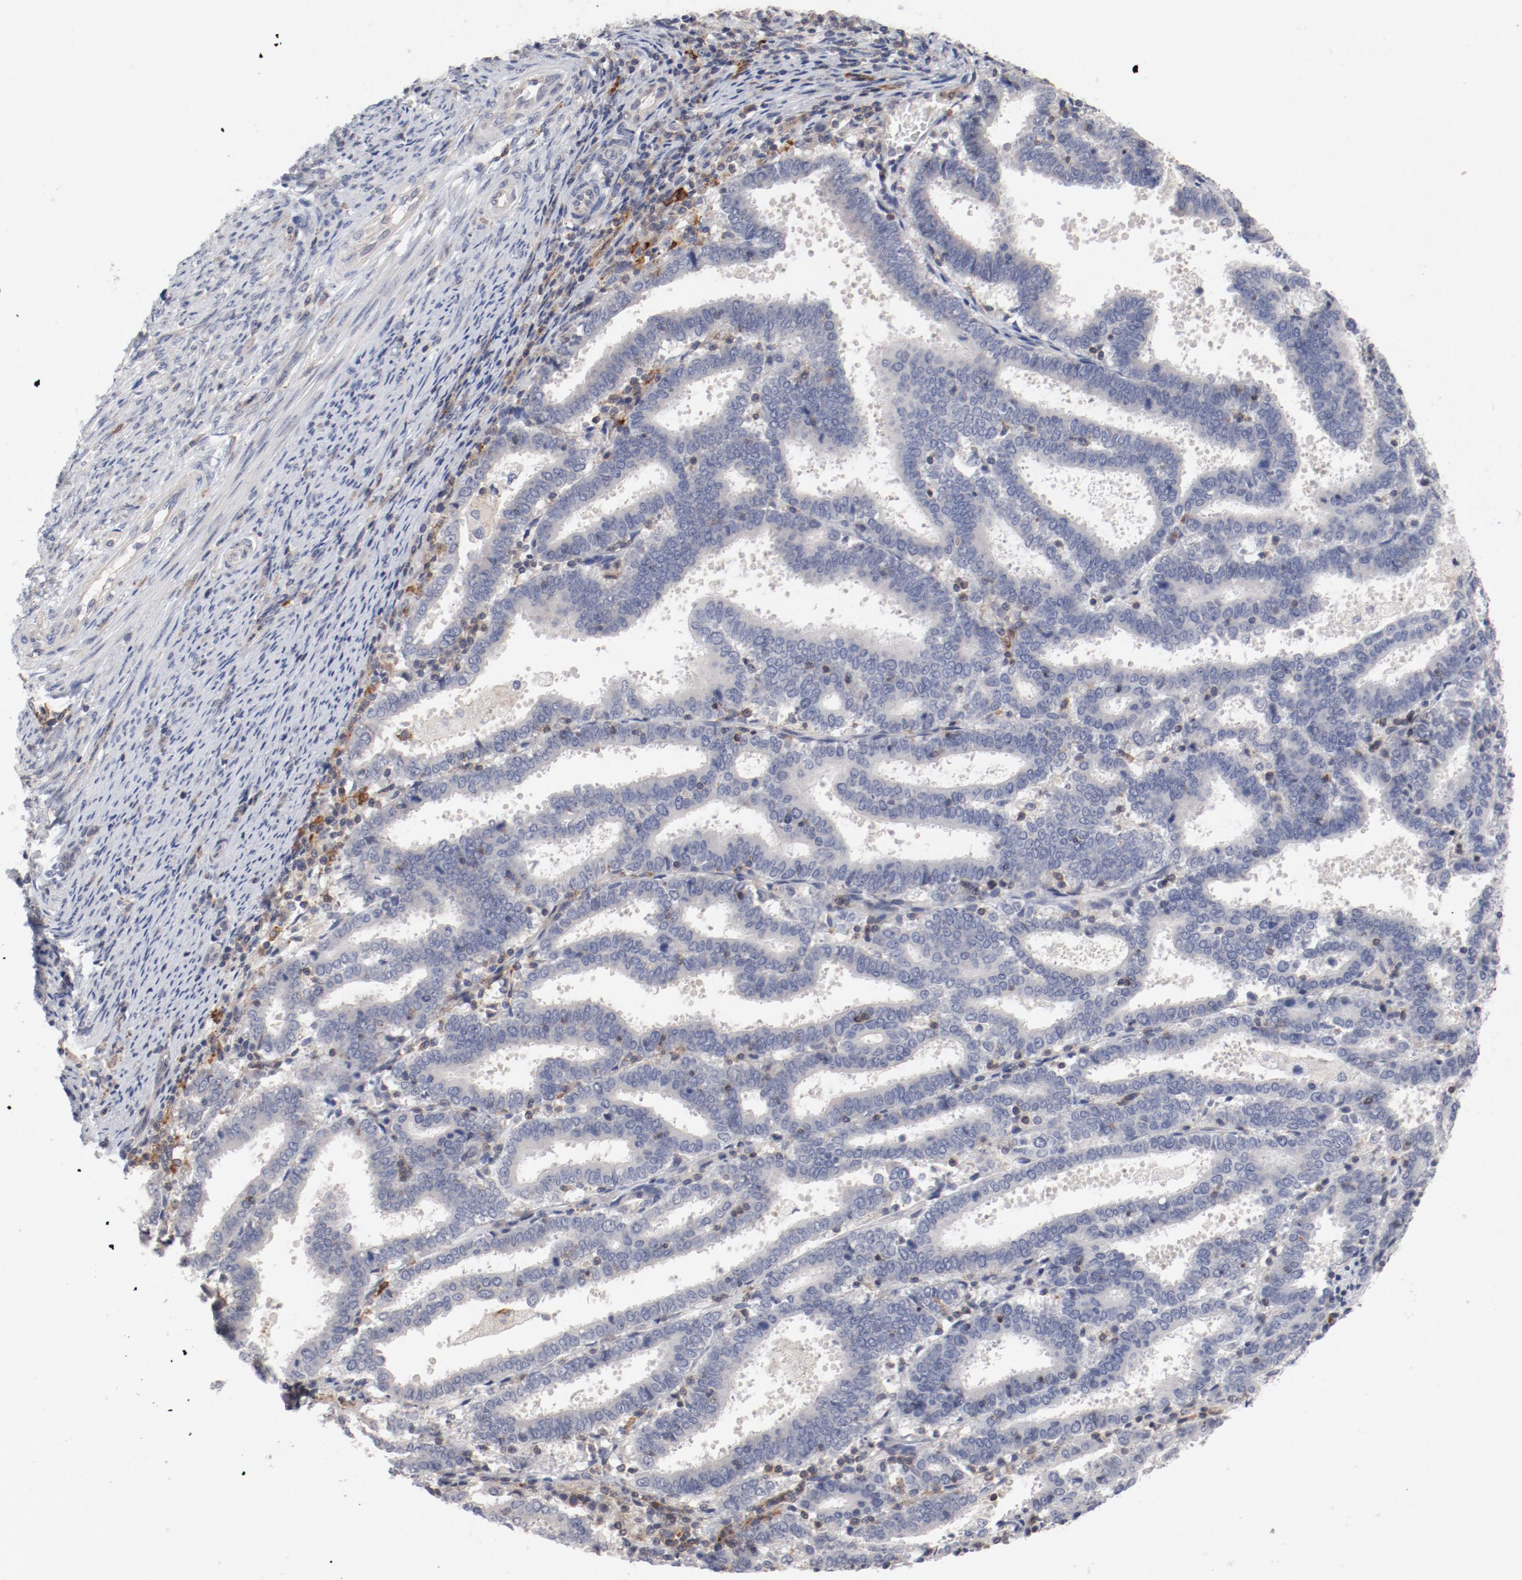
{"staining": {"intensity": "negative", "quantity": "none", "location": "none"}, "tissue": "endometrial cancer", "cell_type": "Tumor cells", "image_type": "cancer", "snomed": [{"axis": "morphology", "description": "Adenocarcinoma, NOS"}, {"axis": "topography", "description": "Uterus"}], "caption": "Tumor cells show no significant expression in endometrial cancer (adenocarcinoma).", "gene": "CBL", "patient": {"sex": "female", "age": 83}}